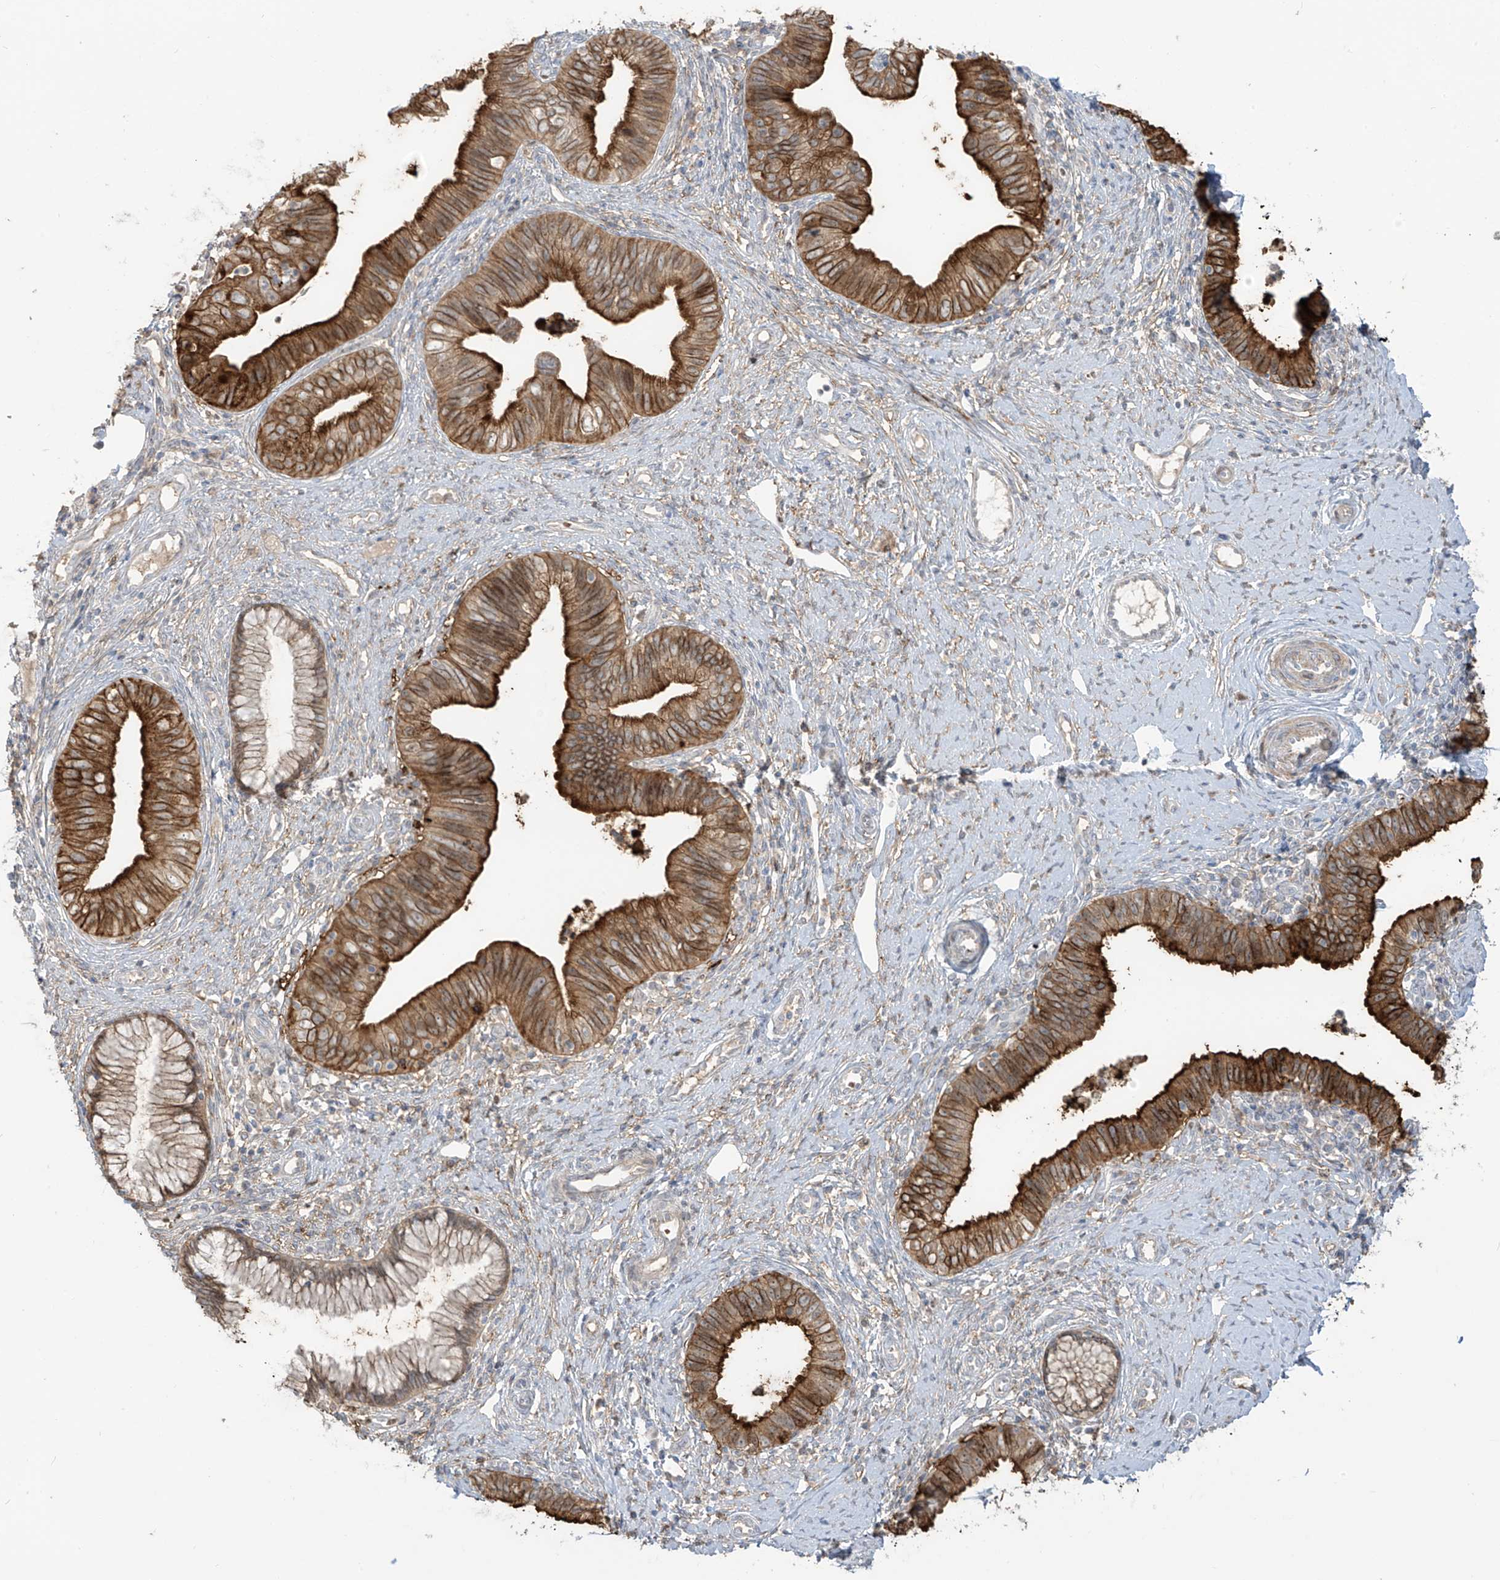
{"staining": {"intensity": "strong", "quantity": ">75%", "location": "cytoplasmic/membranous"}, "tissue": "cervical cancer", "cell_type": "Tumor cells", "image_type": "cancer", "snomed": [{"axis": "morphology", "description": "Adenocarcinoma, NOS"}, {"axis": "topography", "description": "Cervix"}], "caption": "IHC histopathology image of adenocarcinoma (cervical) stained for a protein (brown), which reveals high levels of strong cytoplasmic/membranous staining in approximately >75% of tumor cells.", "gene": "ZGRF1", "patient": {"sex": "female", "age": 36}}